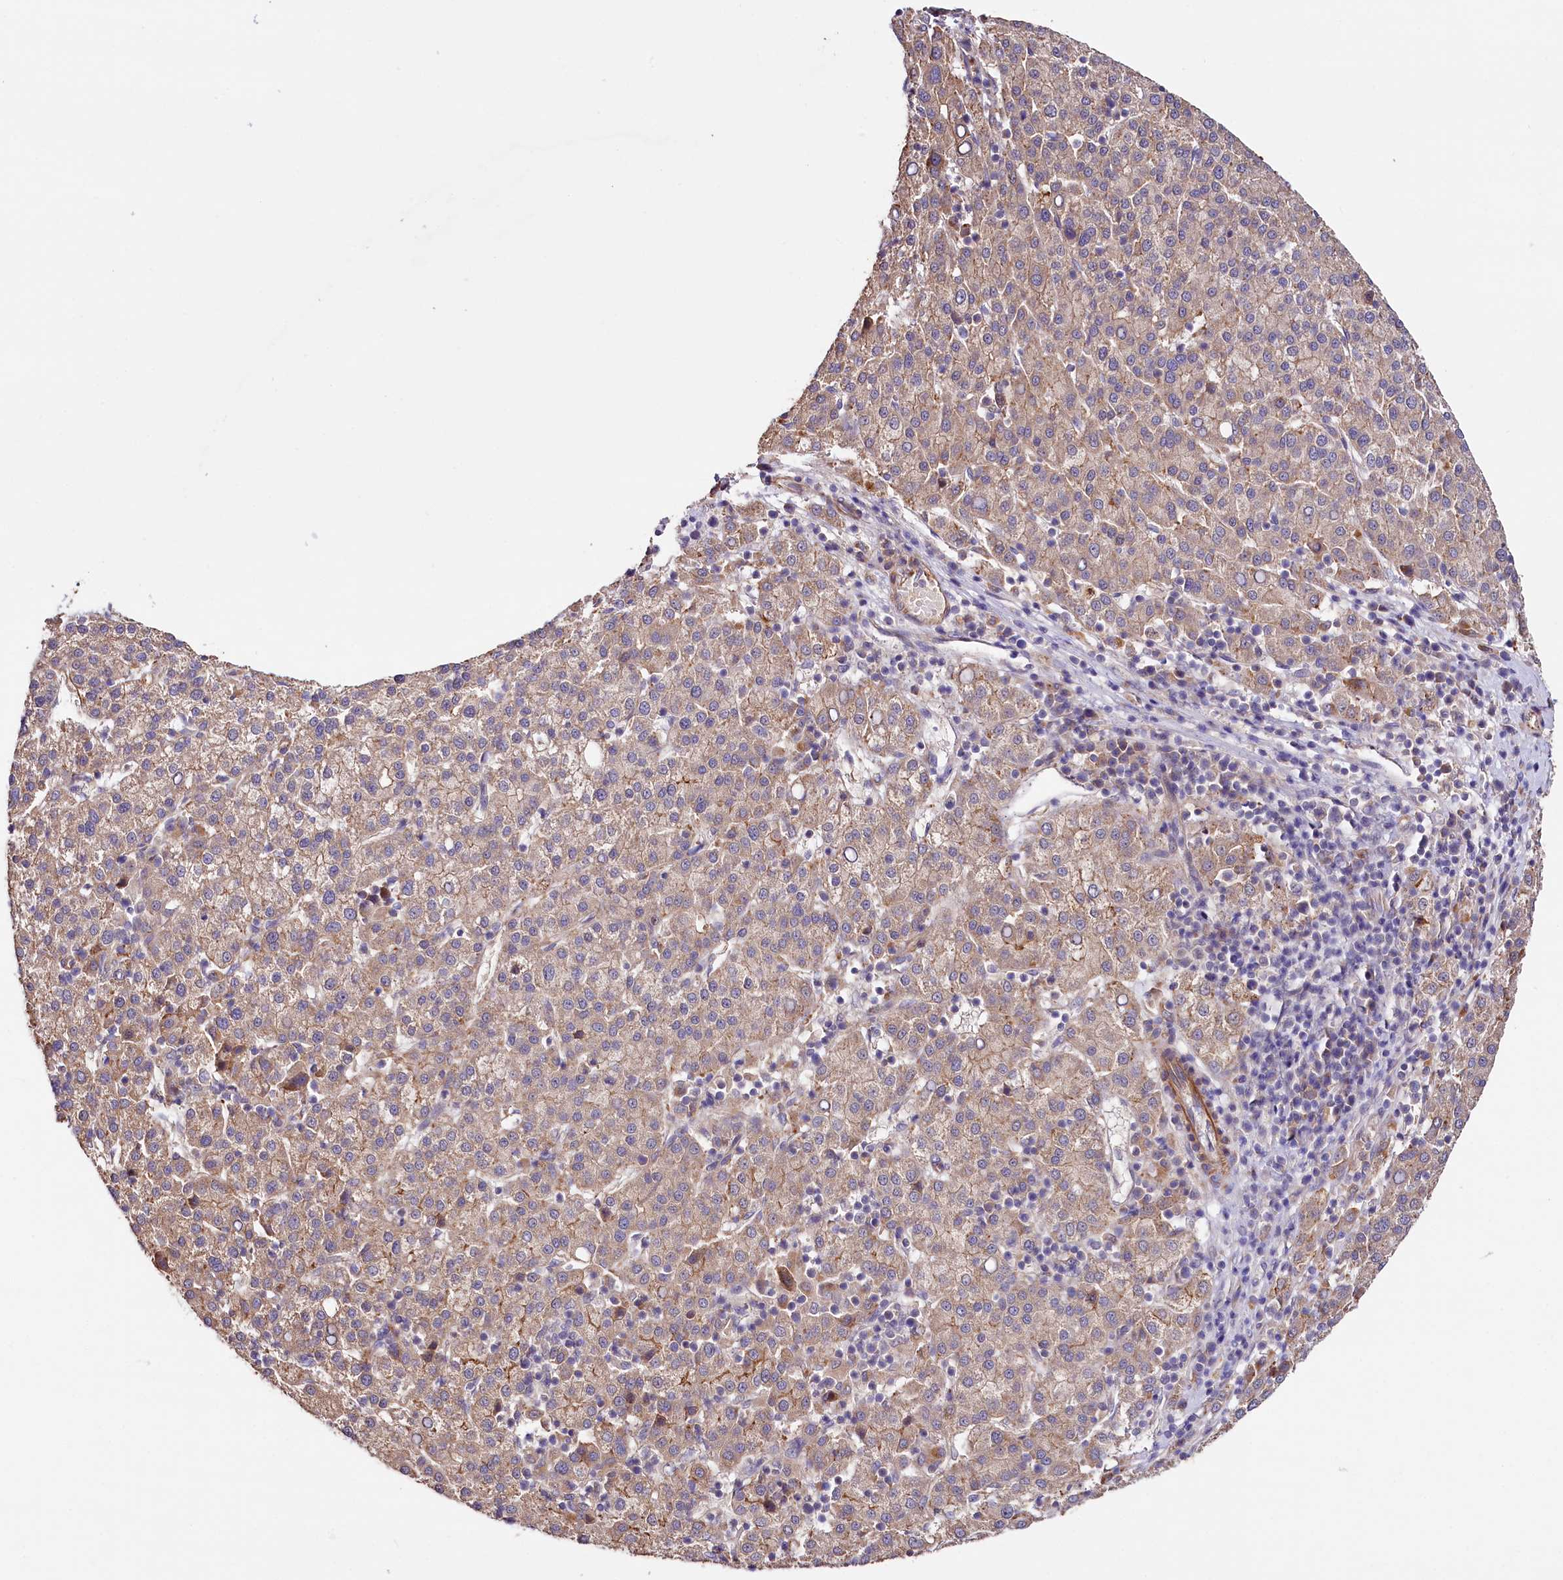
{"staining": {"intensity": "weak", "quantity": ">75%", "location": "cytoplasmic/membranous"}, "tissue": "liver cancer", "cell_type": "Tumor cells", "image_type": "cancer", "snomed": [{"axis": "morphology", "description": "Carcinoma, Hepatocellular, NOS"}, {"axis": "topography", "description": "Liver"}], "caption": "IHC (DAB (3,3'-diaminobenzidine)) staining of liver hepatocellular carcinoma demonstrates weak cytoplasmic/membranous protein positivity in approximately >75% of tumor cells.", "gene": "TTC12", "patient": {"sex": "female", "age": 58}}